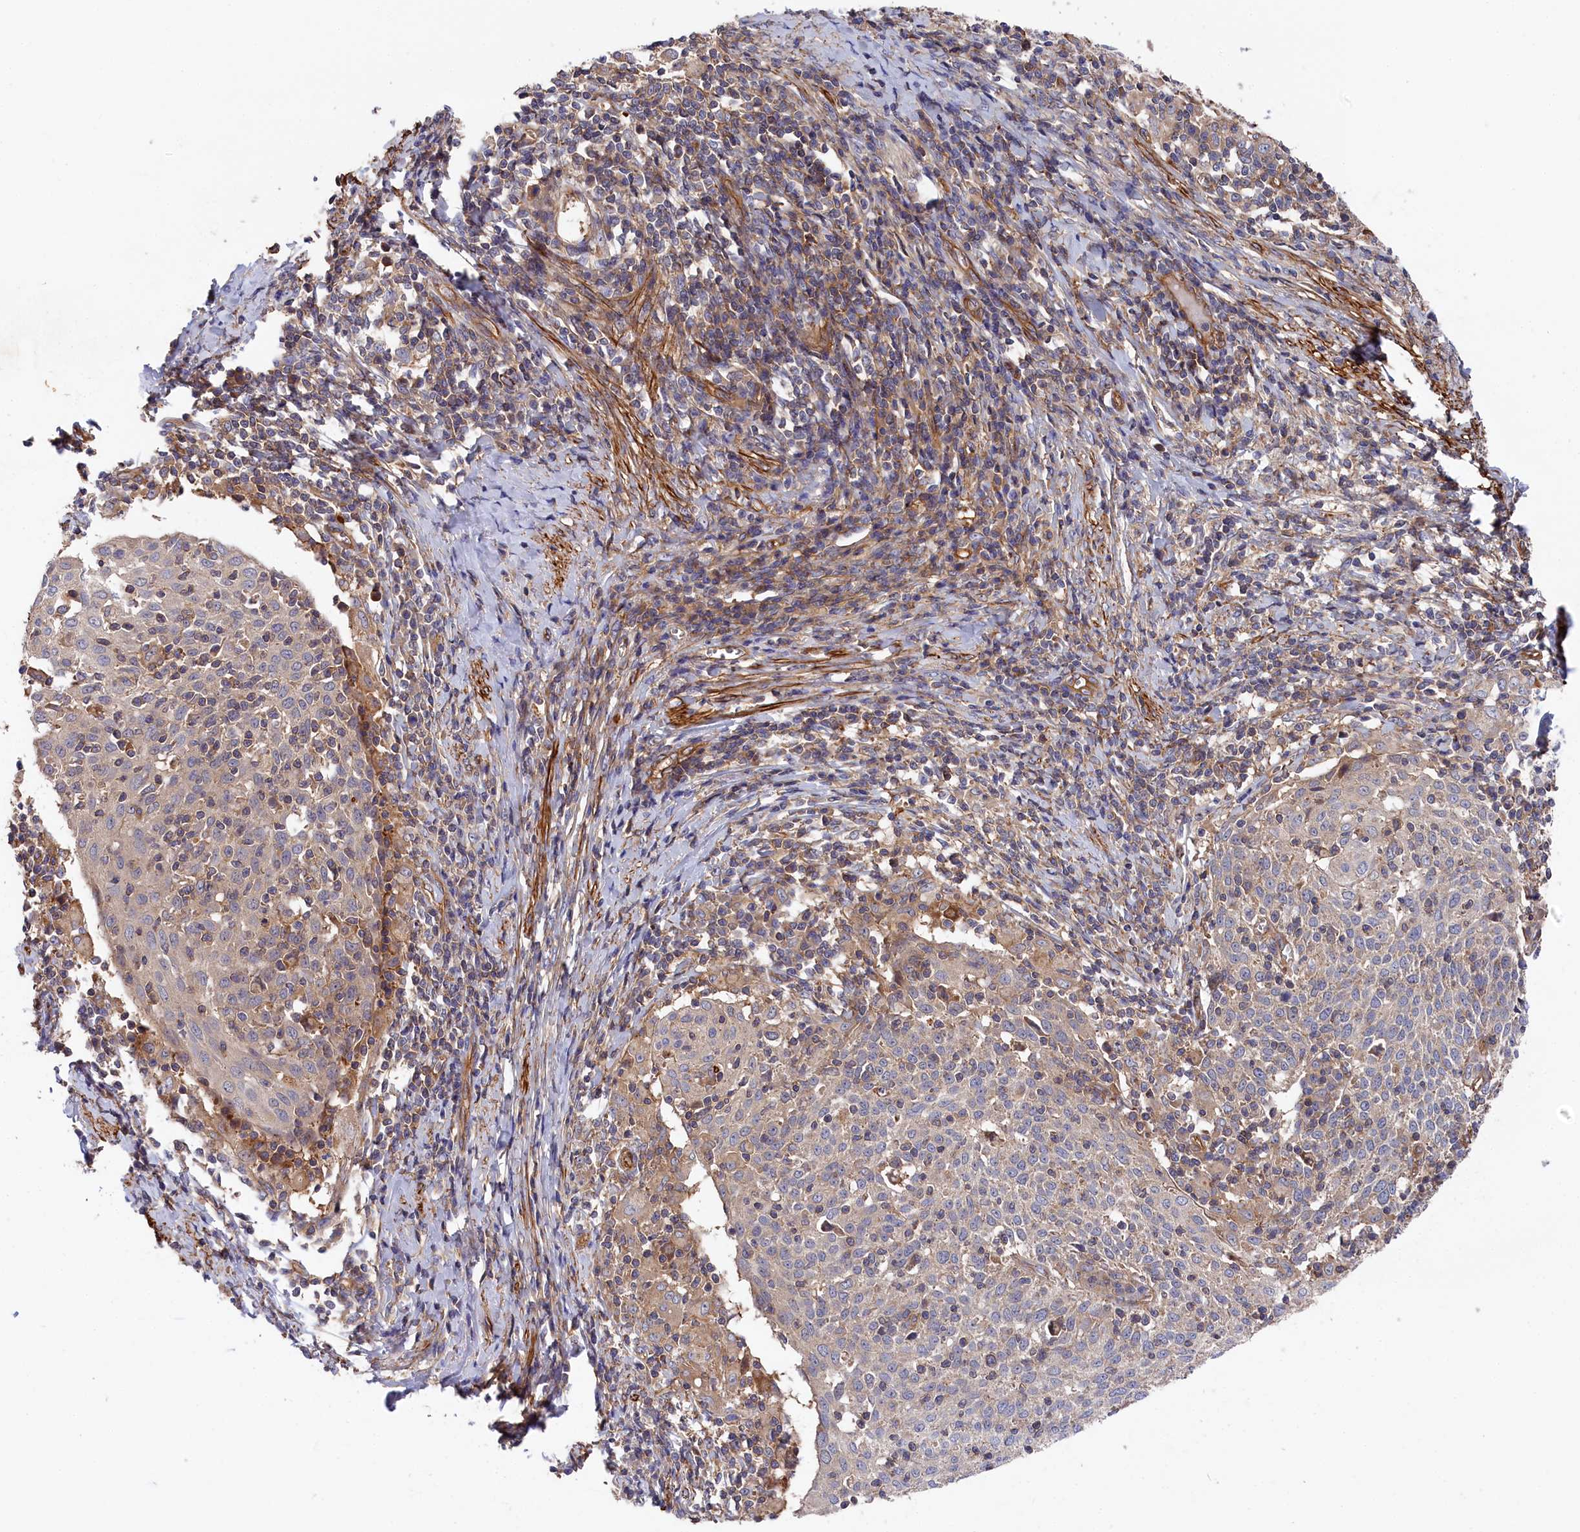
{"staining": {"intensity": "negative", "quantity": "none", "location": "none"}, "tissue": "cervical cancer", "cell_type": "Tumor cells", "image_type": "cancer", "snomed": [{"axis": "morphology", "description": "Squamous cell carcinoma, NOS"}, {"axis": "topography", "description": "Cervix"}], "caption": "DAB (3,3'-diaminobenzidine) immunohistochemical staining of human cervical cancer shows no significant positivity in tumor cells.", "gene": "LDHD", "patient": {"sex": "female", "age": 52}}